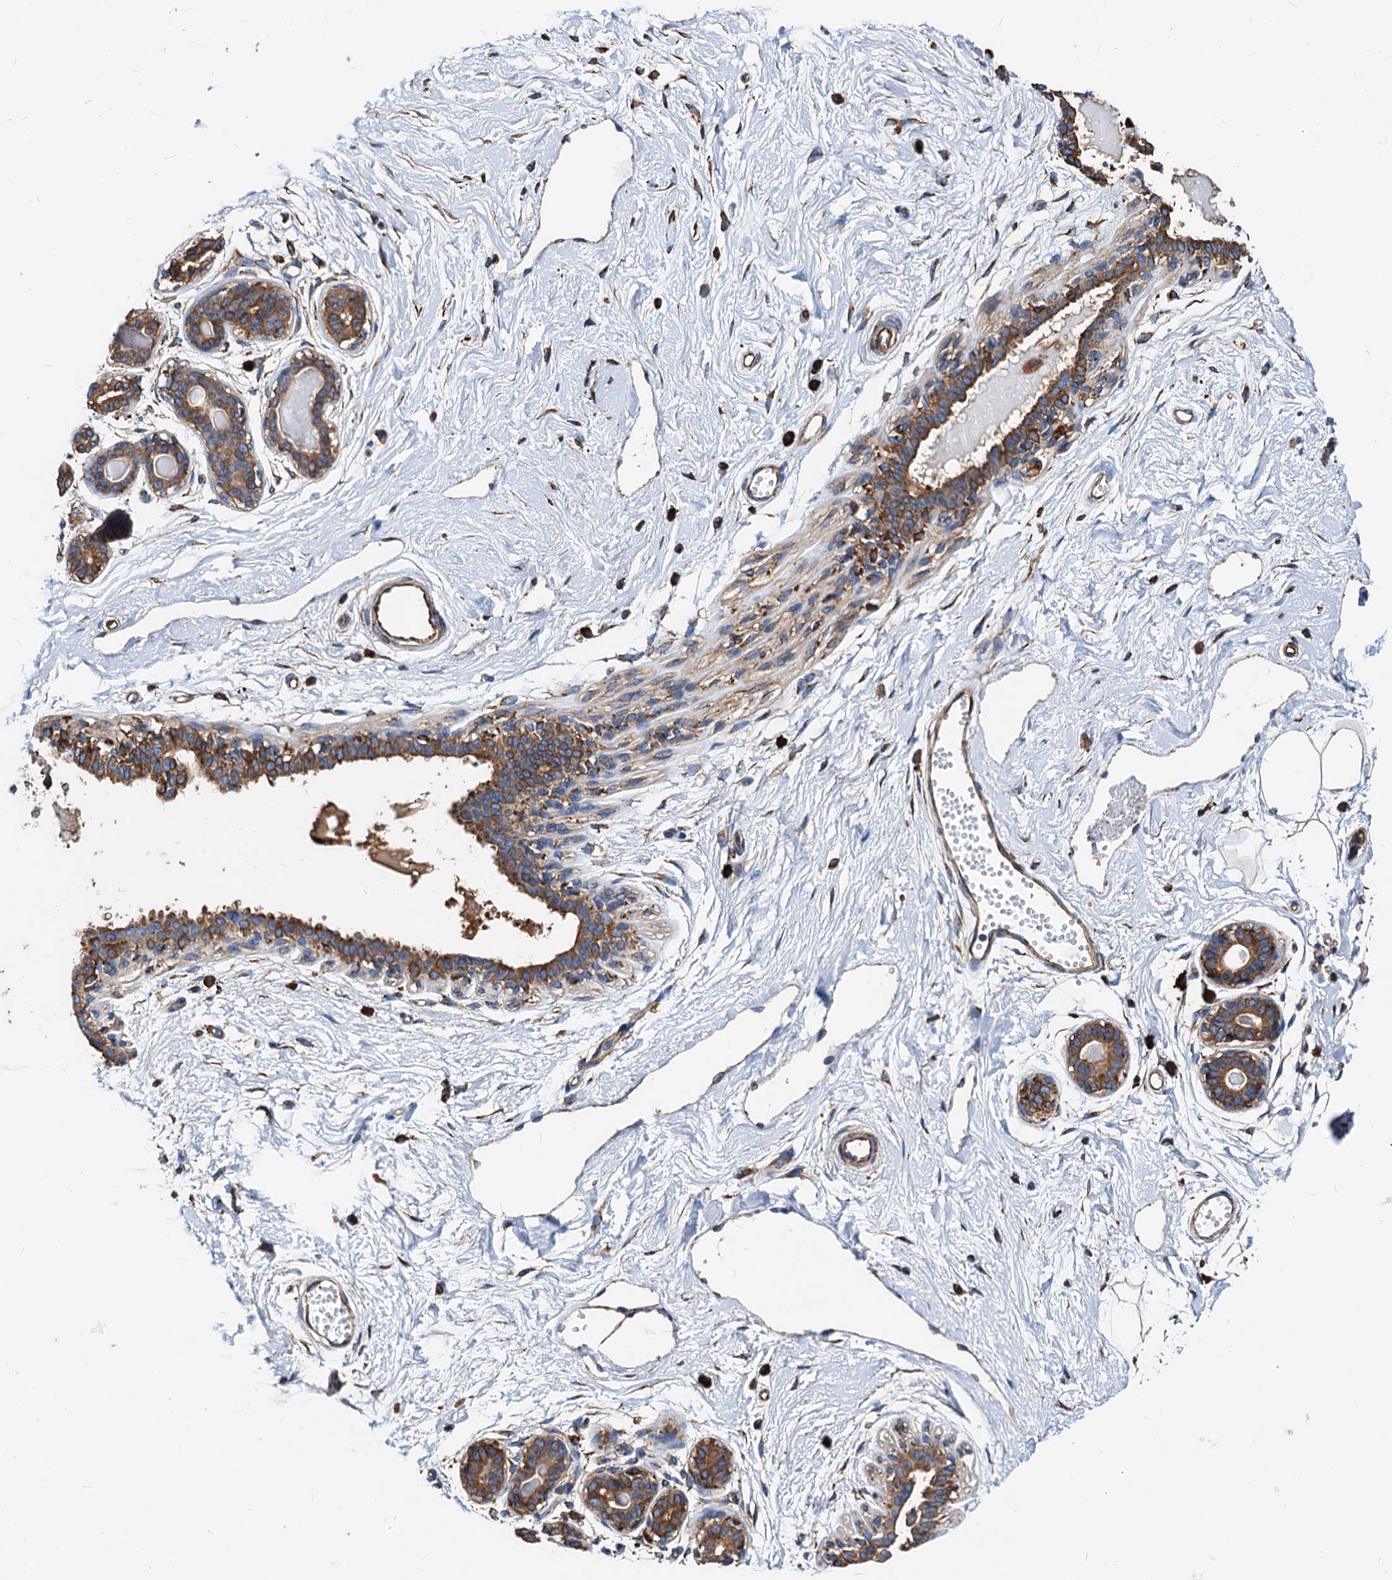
{"staining": {"intensity": "weak", "quantity": "25%-75%", "location": "cytoplasmic/membranous"}, "tissue": "breast", "cell_type": "Adipocytes", "image_type": "normal", "snomed": [{"axis": "morphology", "description": "Normal tissue, NOS"}, {"axis": "topography", "description": "Breast"}], "caption": "Approximately 25%-75% of adipocytes in unremarkable human breast show weak cytoplasmic/membranous protein expression as visualized by brown immunohistochemical staining.", "gene": "HSPA5", "patient": {"sex": "female", "age": 45}}